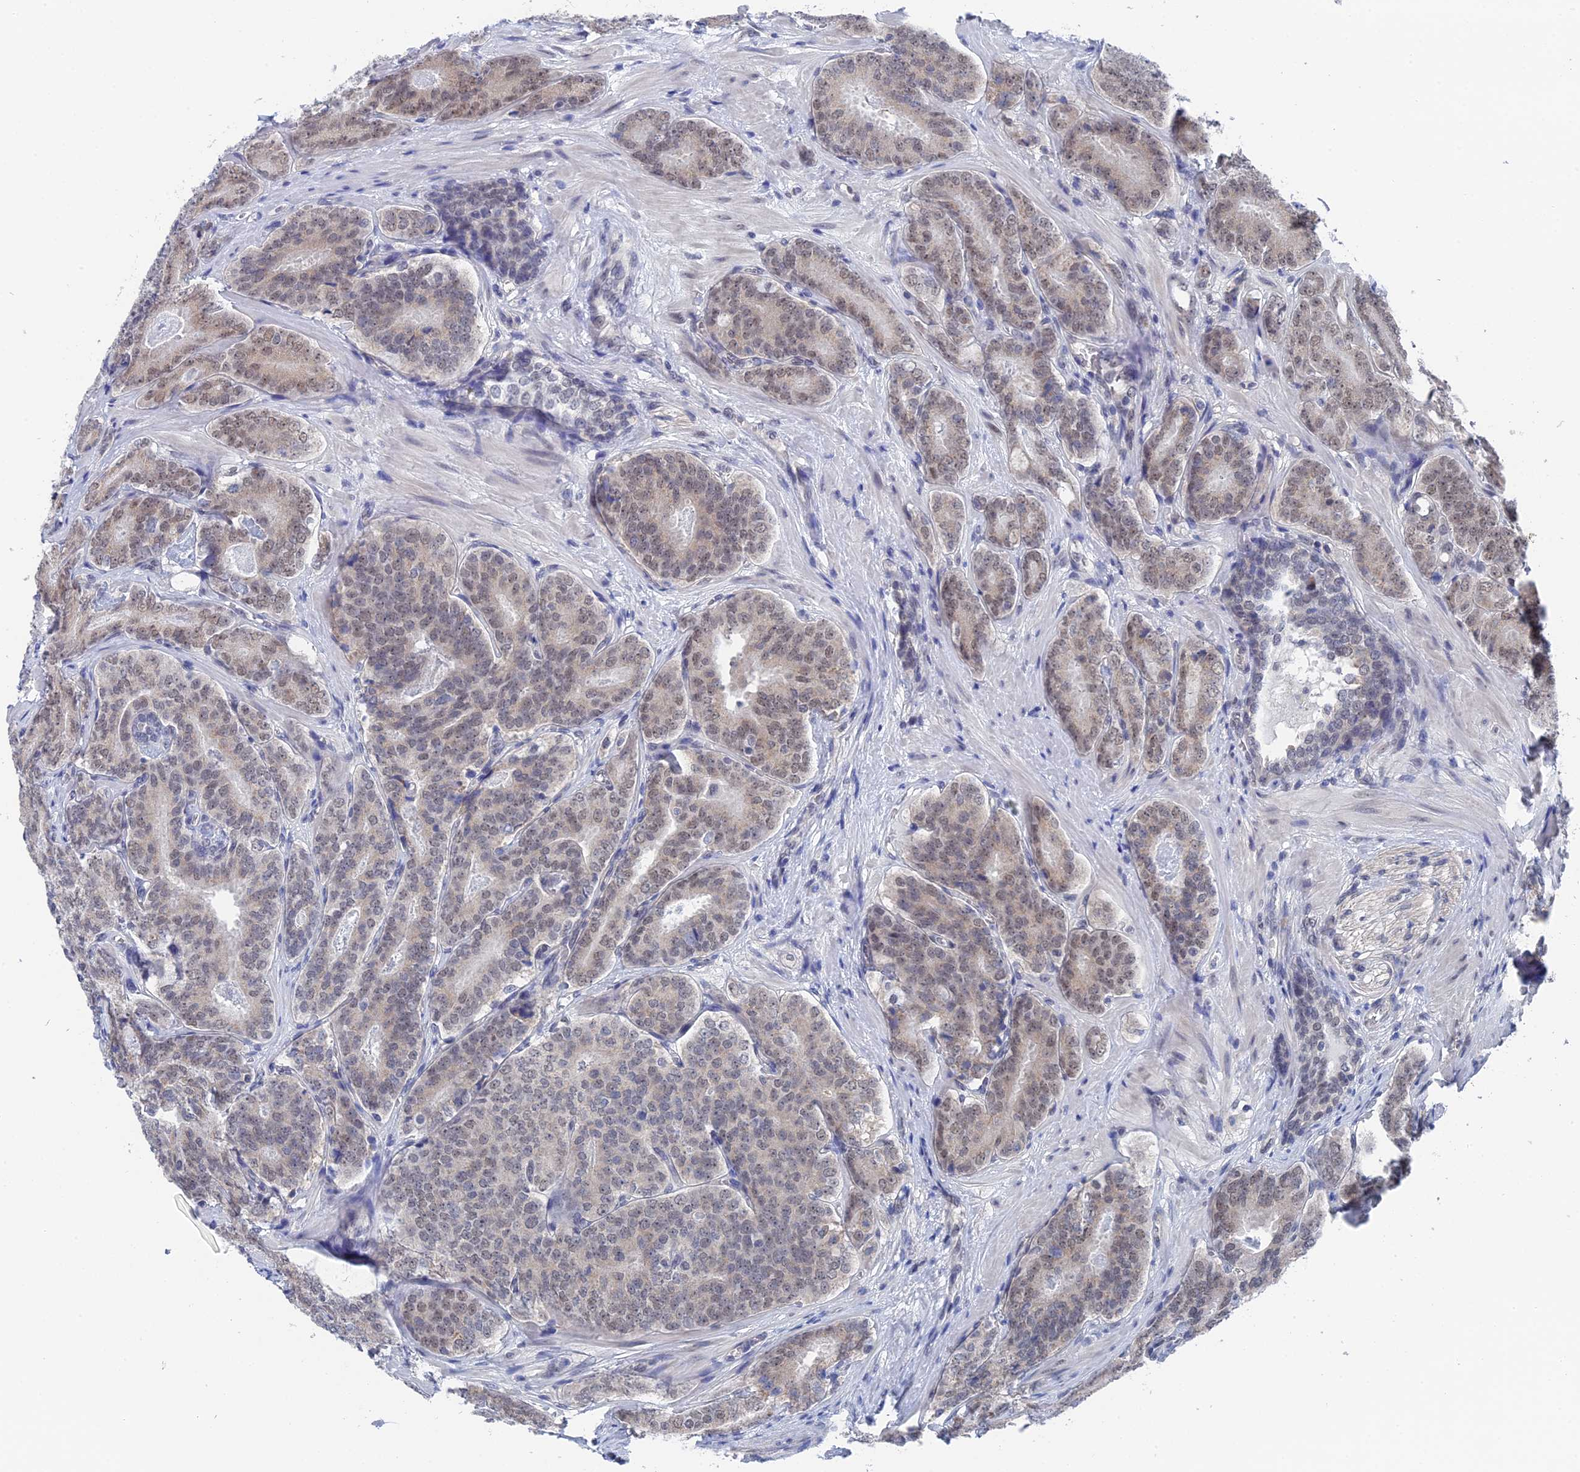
{"staining": {"intensity": "weak", "quantity": "25%-75%", "location": "nuclear"}, "tissue": "prostate cancer", "cell_type": "Tumor cells", "image_type": "cancer", "snomed": [{"axis": "morphology", "description": "Adenocarcinoma, High grade"}, {"axis": "topography", "description": "Prostate"}], "caption": "Tumor cells reveal weak nuclear positivity in about 25%-75% of cells in prostate adenocarcinoma (high-grade).", "gene": "TSSC4", "patient": {"sex": "male", "age": 63}}